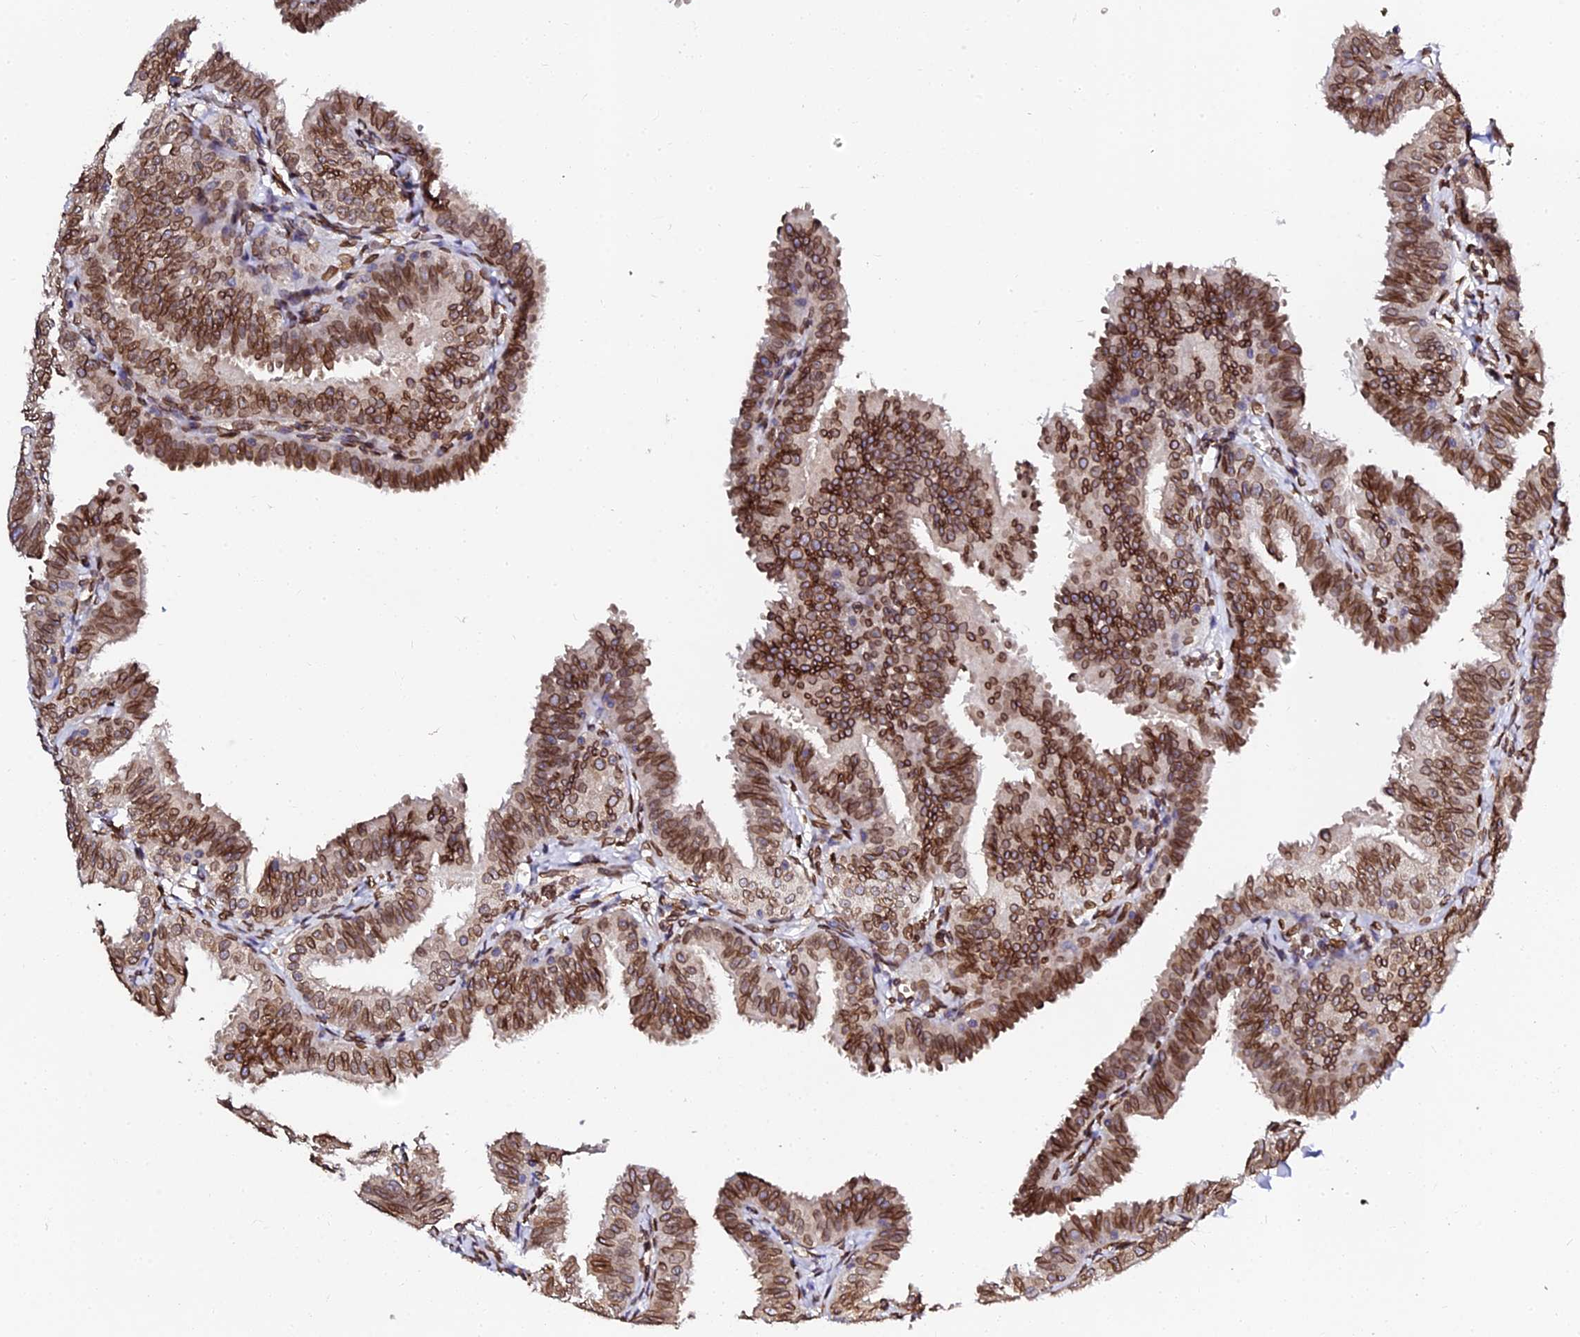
{"staining": {"intensity": "strong", "quantity": ">75%", "location": "cytoplasmic/membranous,nuclear"}, "tissue": "fallopian tube", "cell_type": "Glandular cells", "image_type": "normal", "snomed": [{"axis": "morphology", "description": "Normal tissue, NOS"}, {"axis": "topography", "description": "Fallopian tube"}], "caption": "Protein staining of benign fallopian tube reveals strong cytoplasmic/membranous,nuclear positivity in about >75% of glandular cells. Ihc stains the protein of interest in brown and the nuclei are stained blue.", "gene": "ANAPC5", "patient": {"sex": "female", "age": 35}}